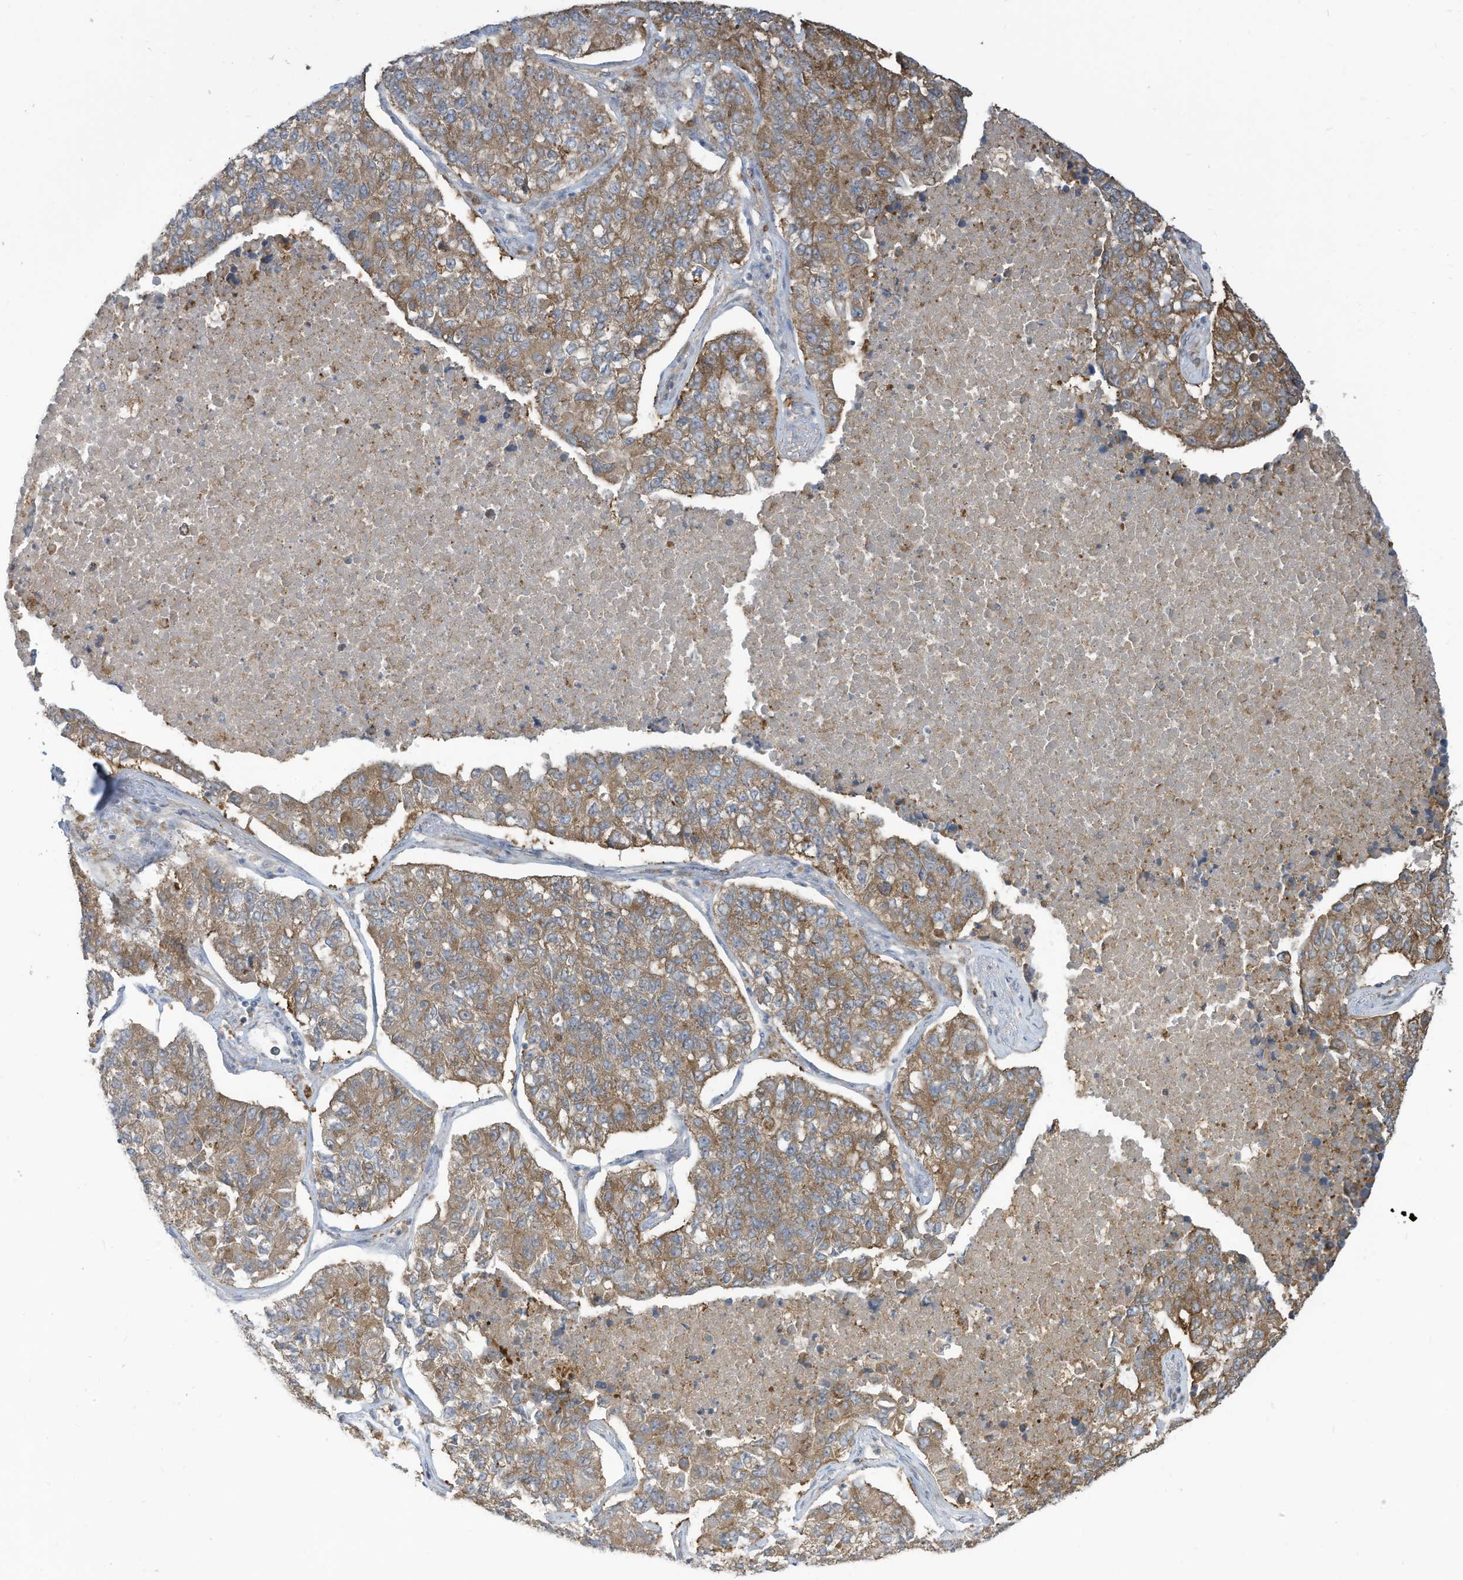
{"staining": {"intensity": "moderate", "quantity": ">75%", "location": "cytoplasmic/membranous"}, "tissue": "lung cancer", "cell_type": "Tumor cells", "image_type": "cancer", "snomed": [{"axis": "morphology", "description": "Adenocarcinoma, NOS"}, {"axis": "topography", "description": "Lung"}], "caption": "Brown immunohistochemical staining in lung cancer displays moderate cytoplasmic/membranous staining in approximately >75% of tumor cells.", "gene": "DZIP3", "patient": {"sex": "male", "age": 49}}